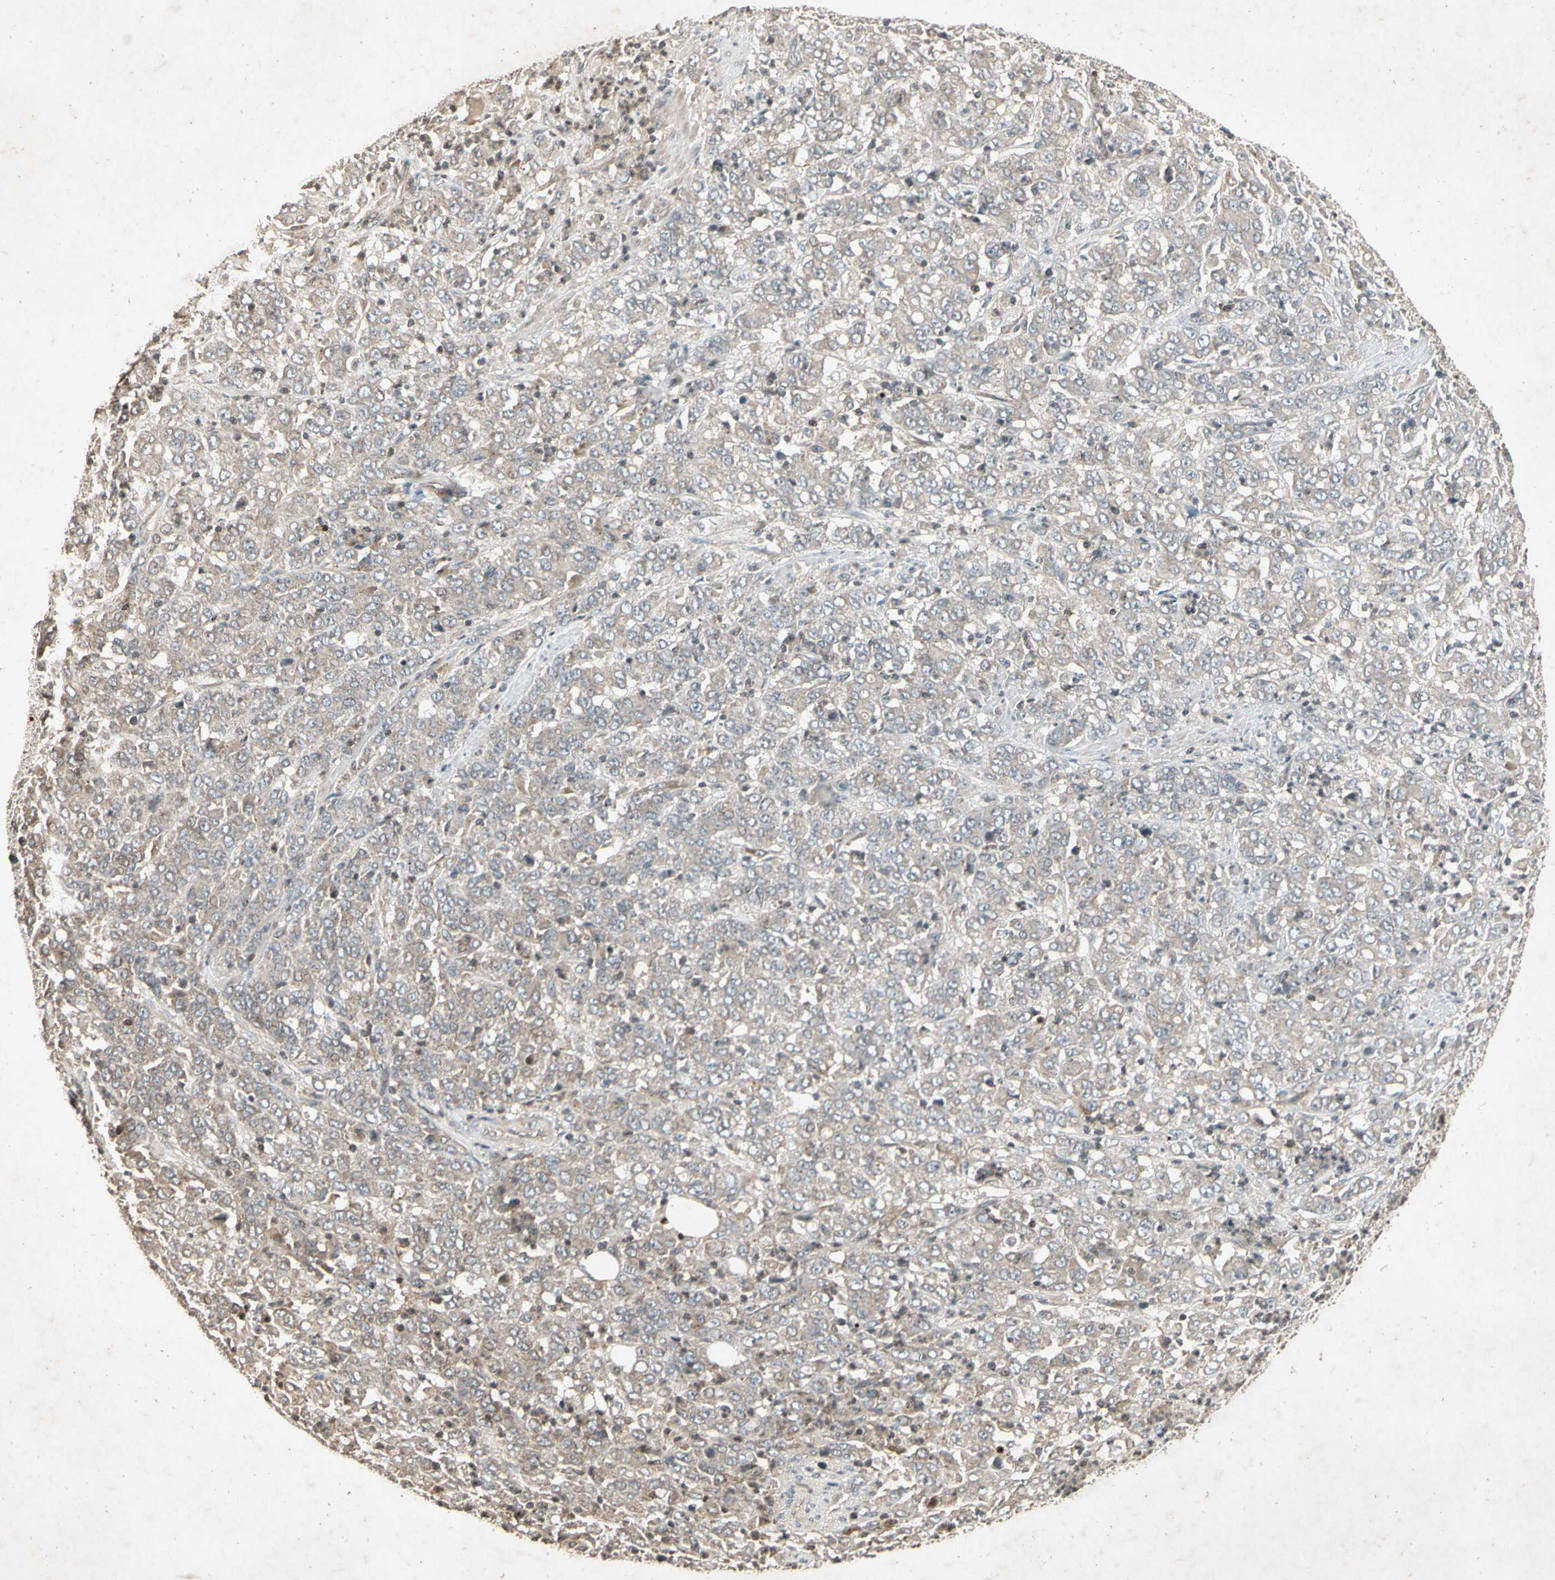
{"staining": {"intensity": "weak", "quantity": "25%-75%", "location": "cytoplasmic/membranous"}, "tissue": "stomach cancer", "cell_type": "Tumor cells", "image_type": "cancer", "snomed": [{"axis": "morphology", "description": "Adenocarcinoma, NOS"}, {"axis": "topography", "description": "Stomach, lower"}], "caption": "DAB immunohistochemical staining of human stomach adenocarcinoma reveals weak cytoplasmic/membranous protein positivity in approximately 25%-75% of tumor cells.", "gene": "TEK", "patient": {"sex": "female", "age": 71}}